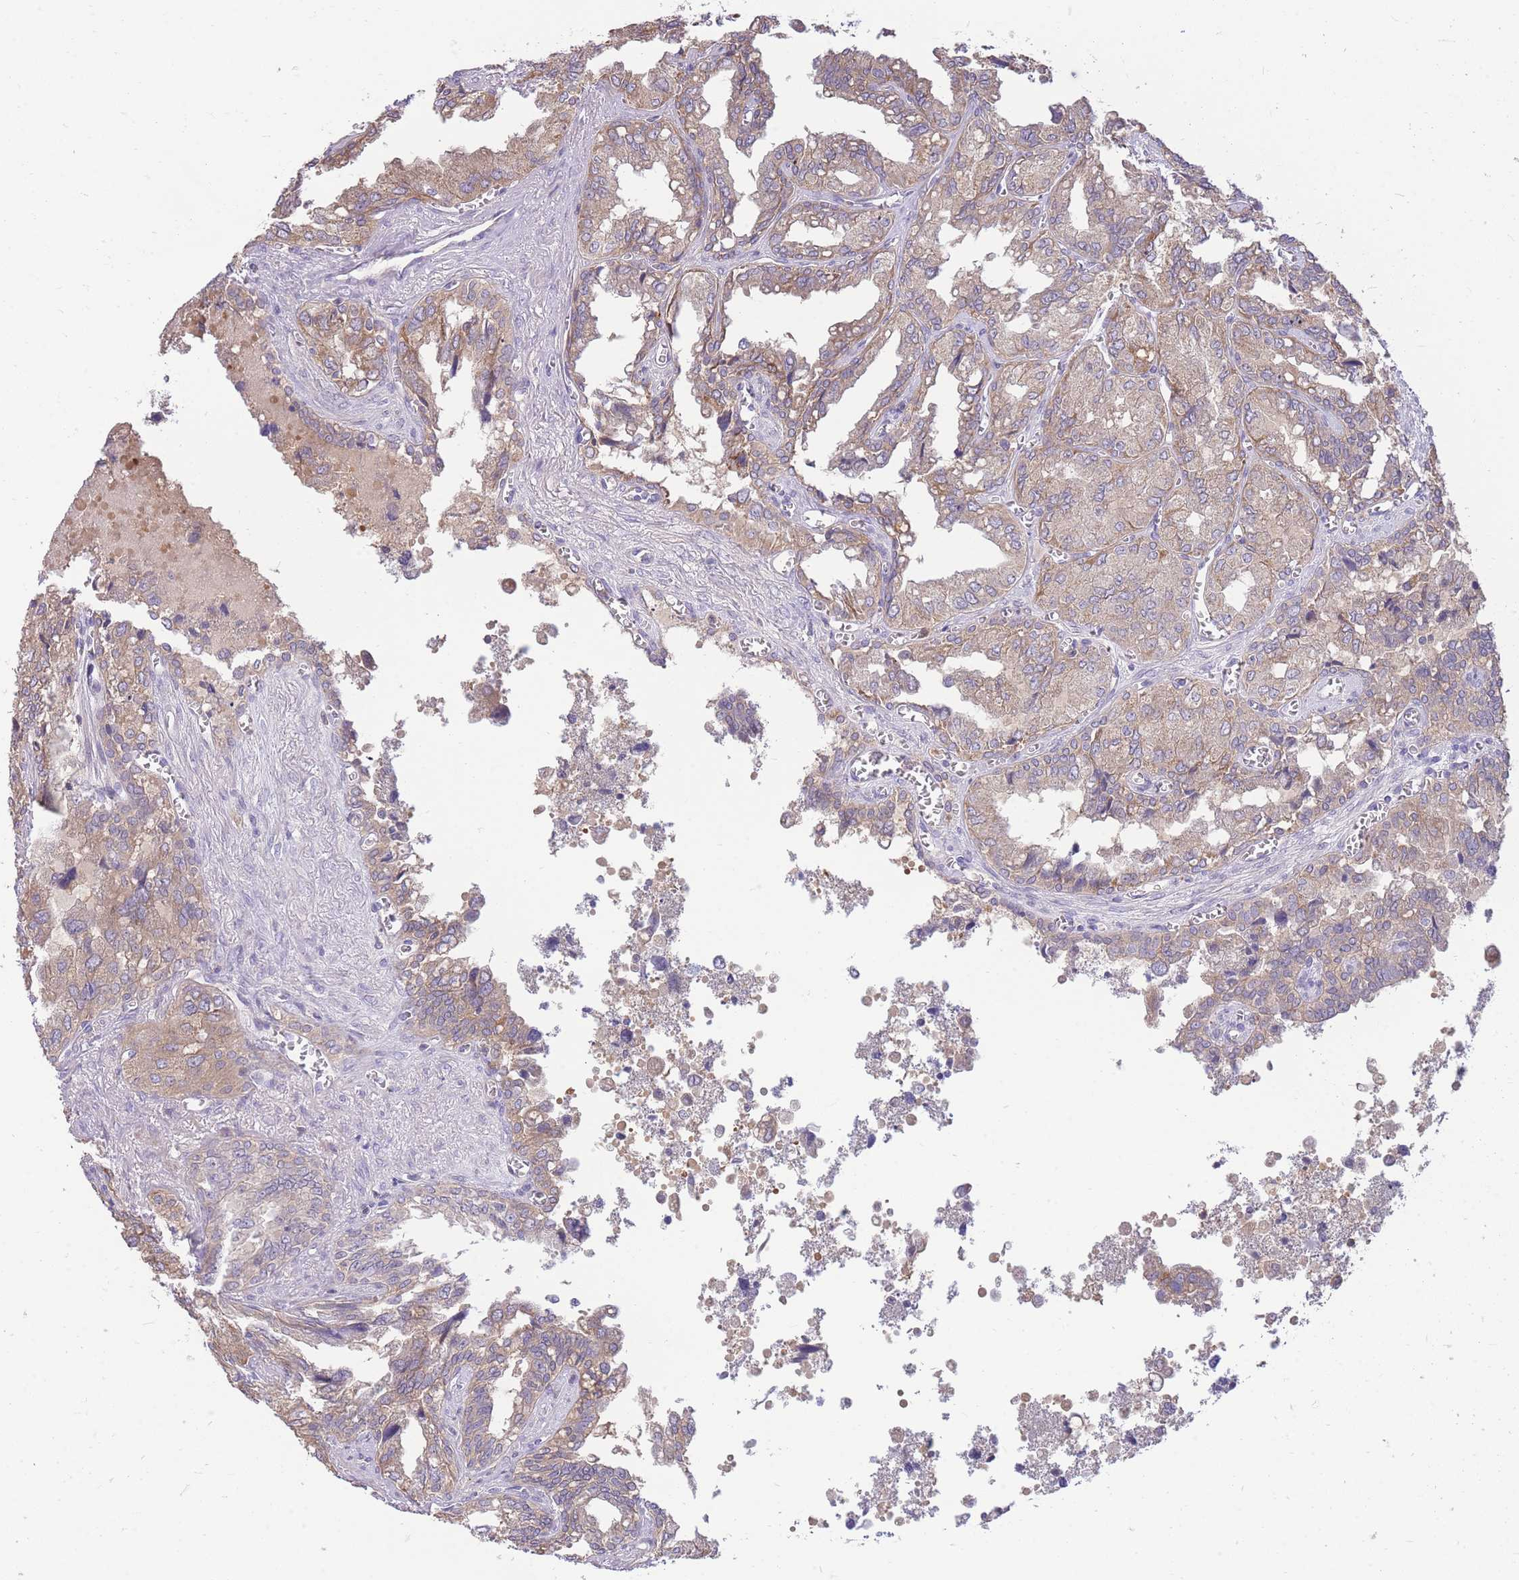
{"staining": {"intensity": "moderate", "quantity": "25%-75%", "location": "cytoplasmic/membranous"}, "tissue": "seminal vesicle", "cell_type": "Glandular cells", "image_type": "normal", "snomed": [{"axis": "morphology", "description": "Normal tissue, NOS"}, {"axis": "topography", "description": "Seminal veicle"}], "caption": "Normal seminal vesicle demonstrates moderate cytoplasmic/membranous staining in approximately 25%-75% of glandular cells, visualized by immunohistochemistry. (DAB = brown stain, brightfield microscopy at high magnification).", "gene": "OR5T1", "patient": {"sex": "male", "age": 67}}